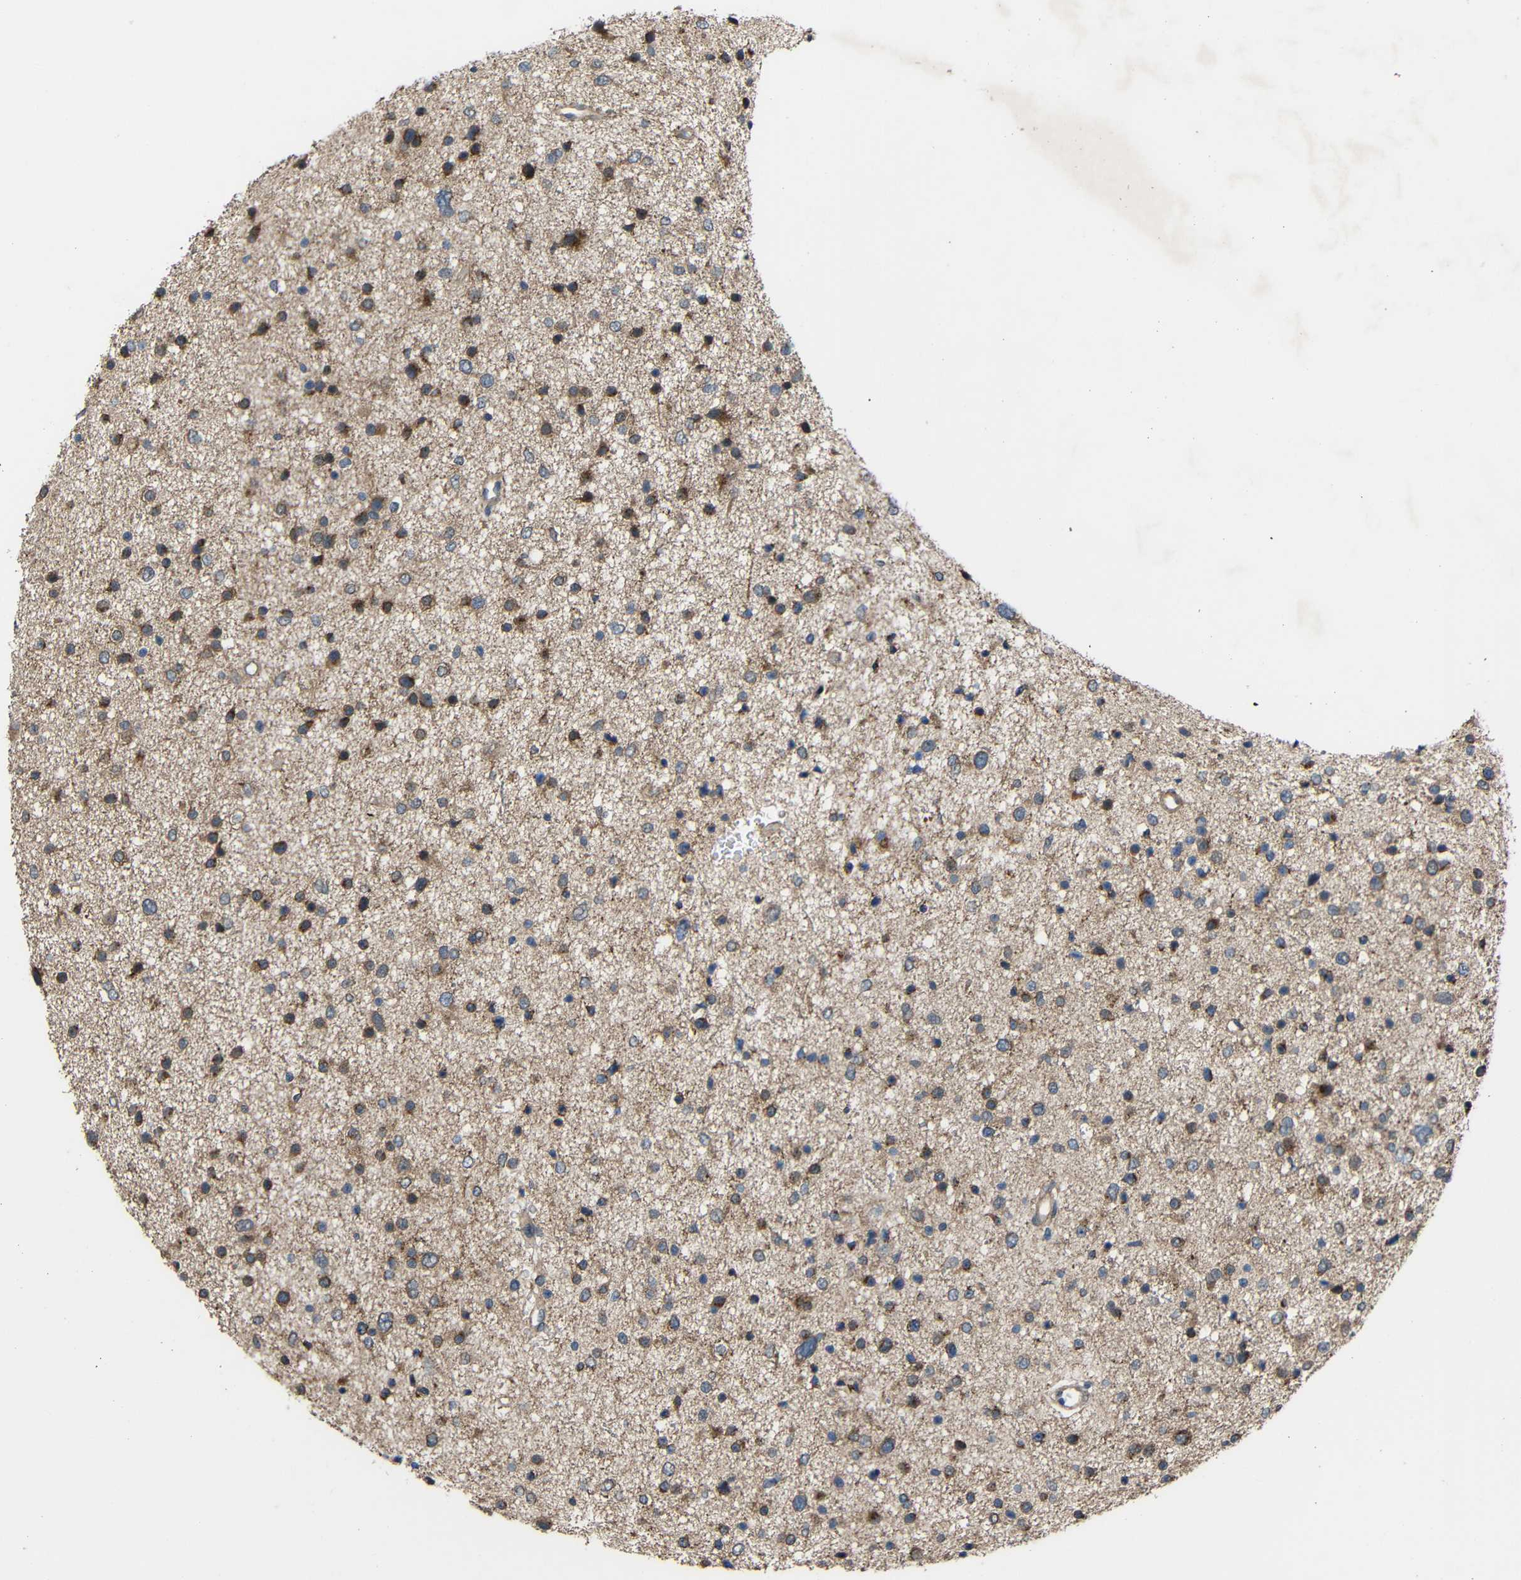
{"staining": {"intensity": "moderate", "quantity": "25%-75%", "location": "cytoplasmic/membranous"}, "tissue": "glioma", "cell_type": "Tumor cells", "image_type": "cancer", "snomed": [{"axis": "morphology", "description": "Glioma, malignant, Low grade"}, {"axis": "topography", "description": "Brain"}], "caption": "Human malignant glioma (low-grade) stained for a protein (brown) exhibits moderate cytoplasmic/membranous positive staining in approximately 25%-75% of tumor cells.", "gene": "CHST9", "patient": {"sex": "female", "age": 37}}